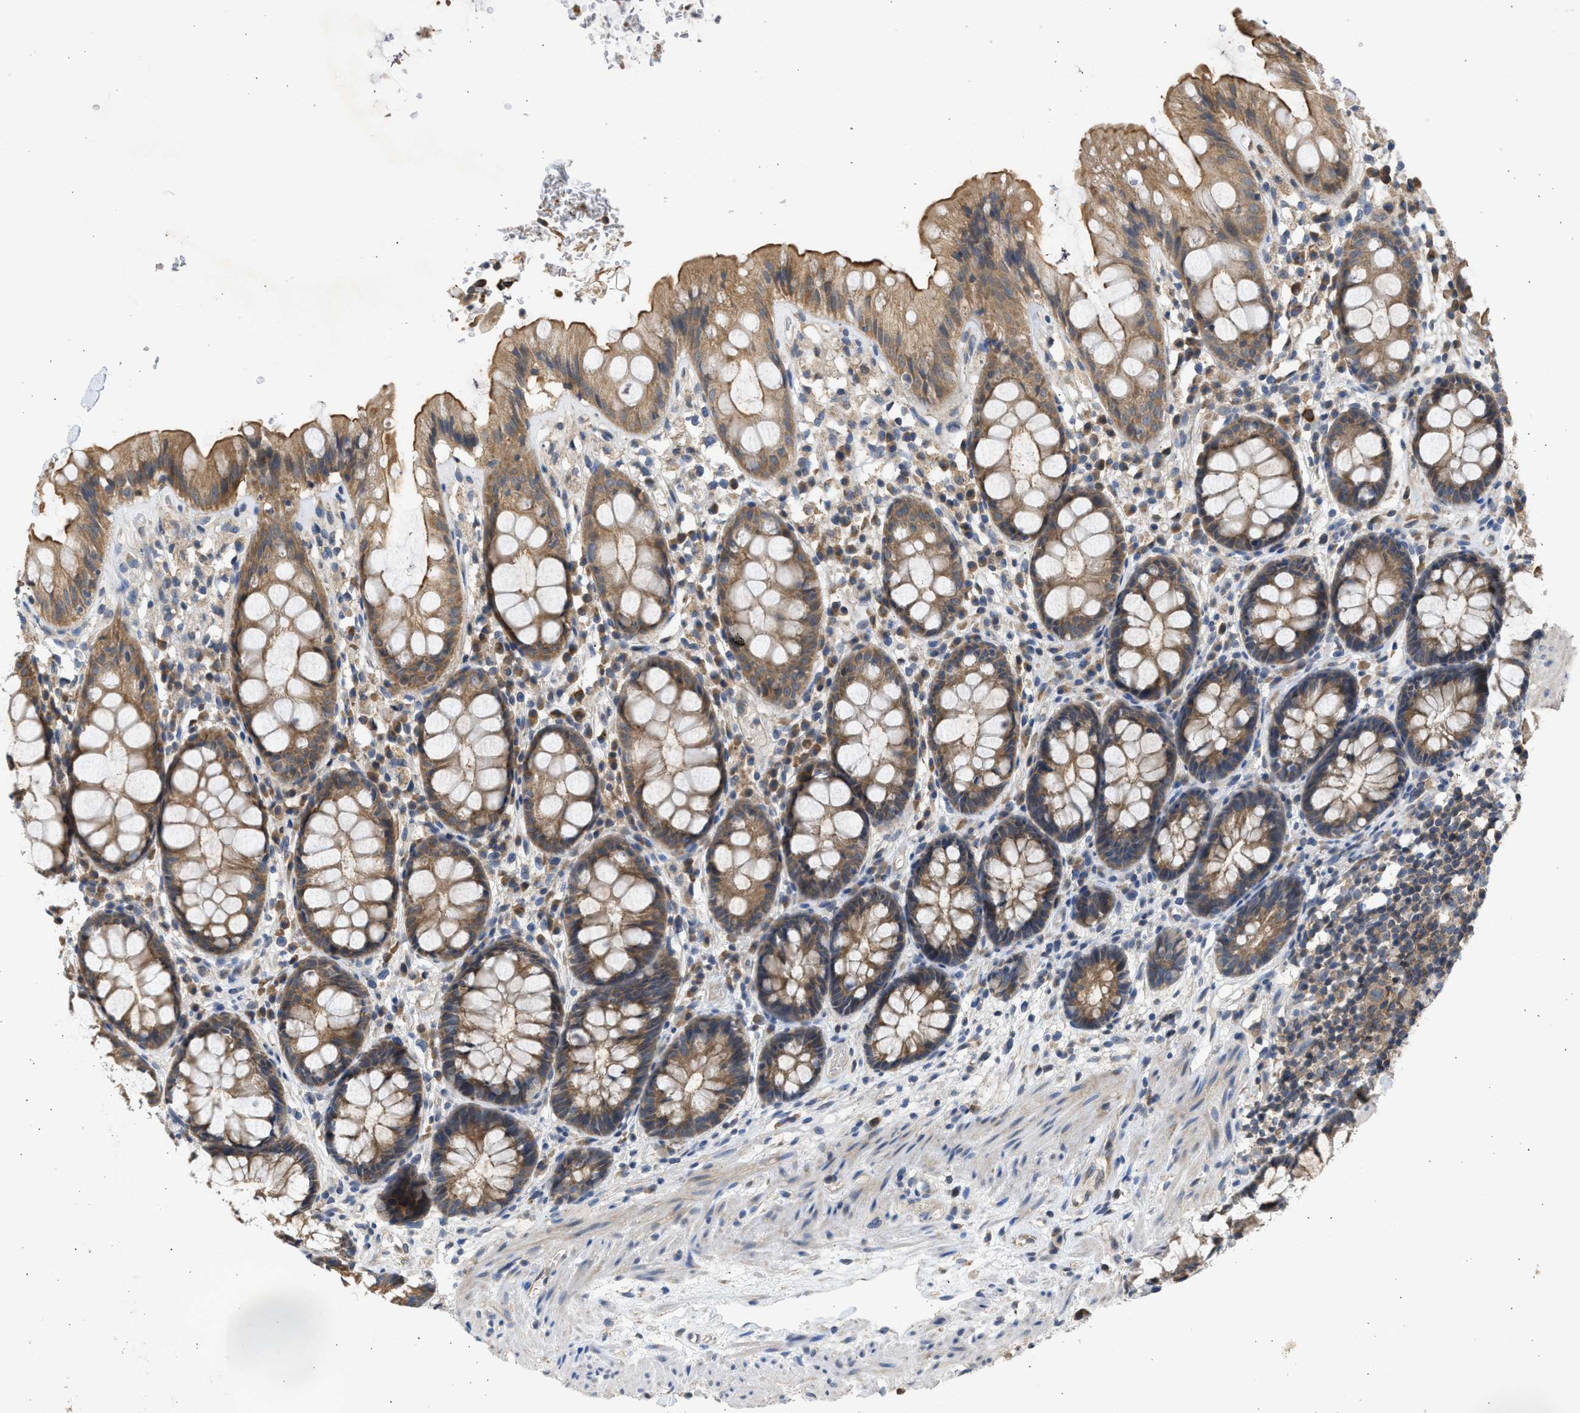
{"staining": {"intensity": "moderate", "quantity": ">75%", "location": "cytoplasmic/membranous"}, "tissue": "rectum", "cell_type": "Glandular cells", "image_type": "normal", "snomed": [{"axis": "morphology", "description": "Normal tissue, NOS"}, {"axis": "topography", "description": "Rectum"}], "caption": "Moderate cytoplasmic/membranous protein positivity is appreciated in about >75% of glandular cells in rectum.", "gene": "CYP1A1", "patient": {"sex": "male", "age": 64}}